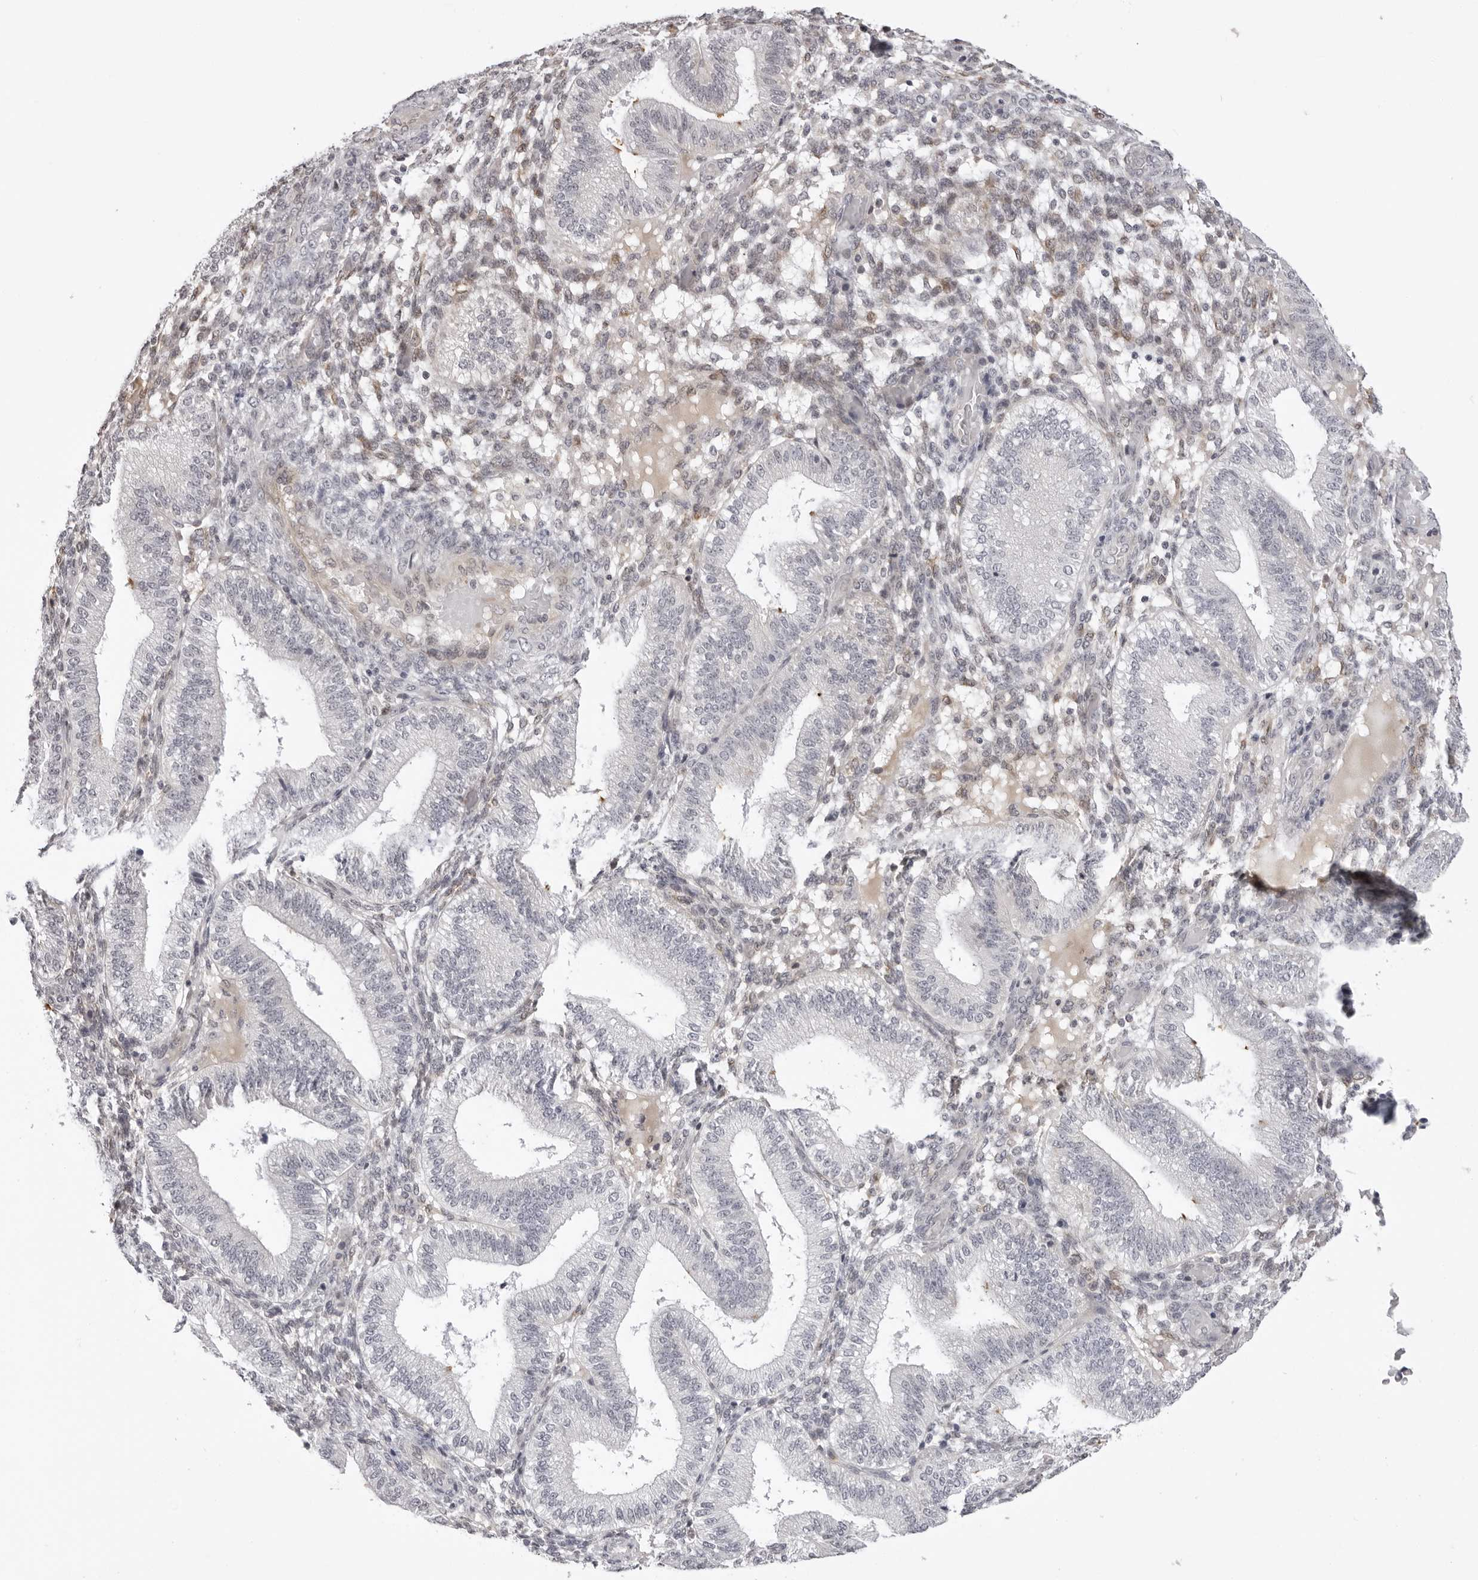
{"staining": {"intensity": "negative", "quantity": "none", "location": "none"}, "tissue": "endometrium", "cell_type": "Cells in endometrial stroma", "image_type": "normal", "snomed": [{"axis": "morphology", "description": "Normal tissue, NOS"}, {"axis": "topography", "description": "Endometrium"}], "caption": "Image shows no protein expression in cells in endometrial stroma of benign endometrium.", "gene": "SUGCT", "patient": {"sex": "female", "age": 39}}